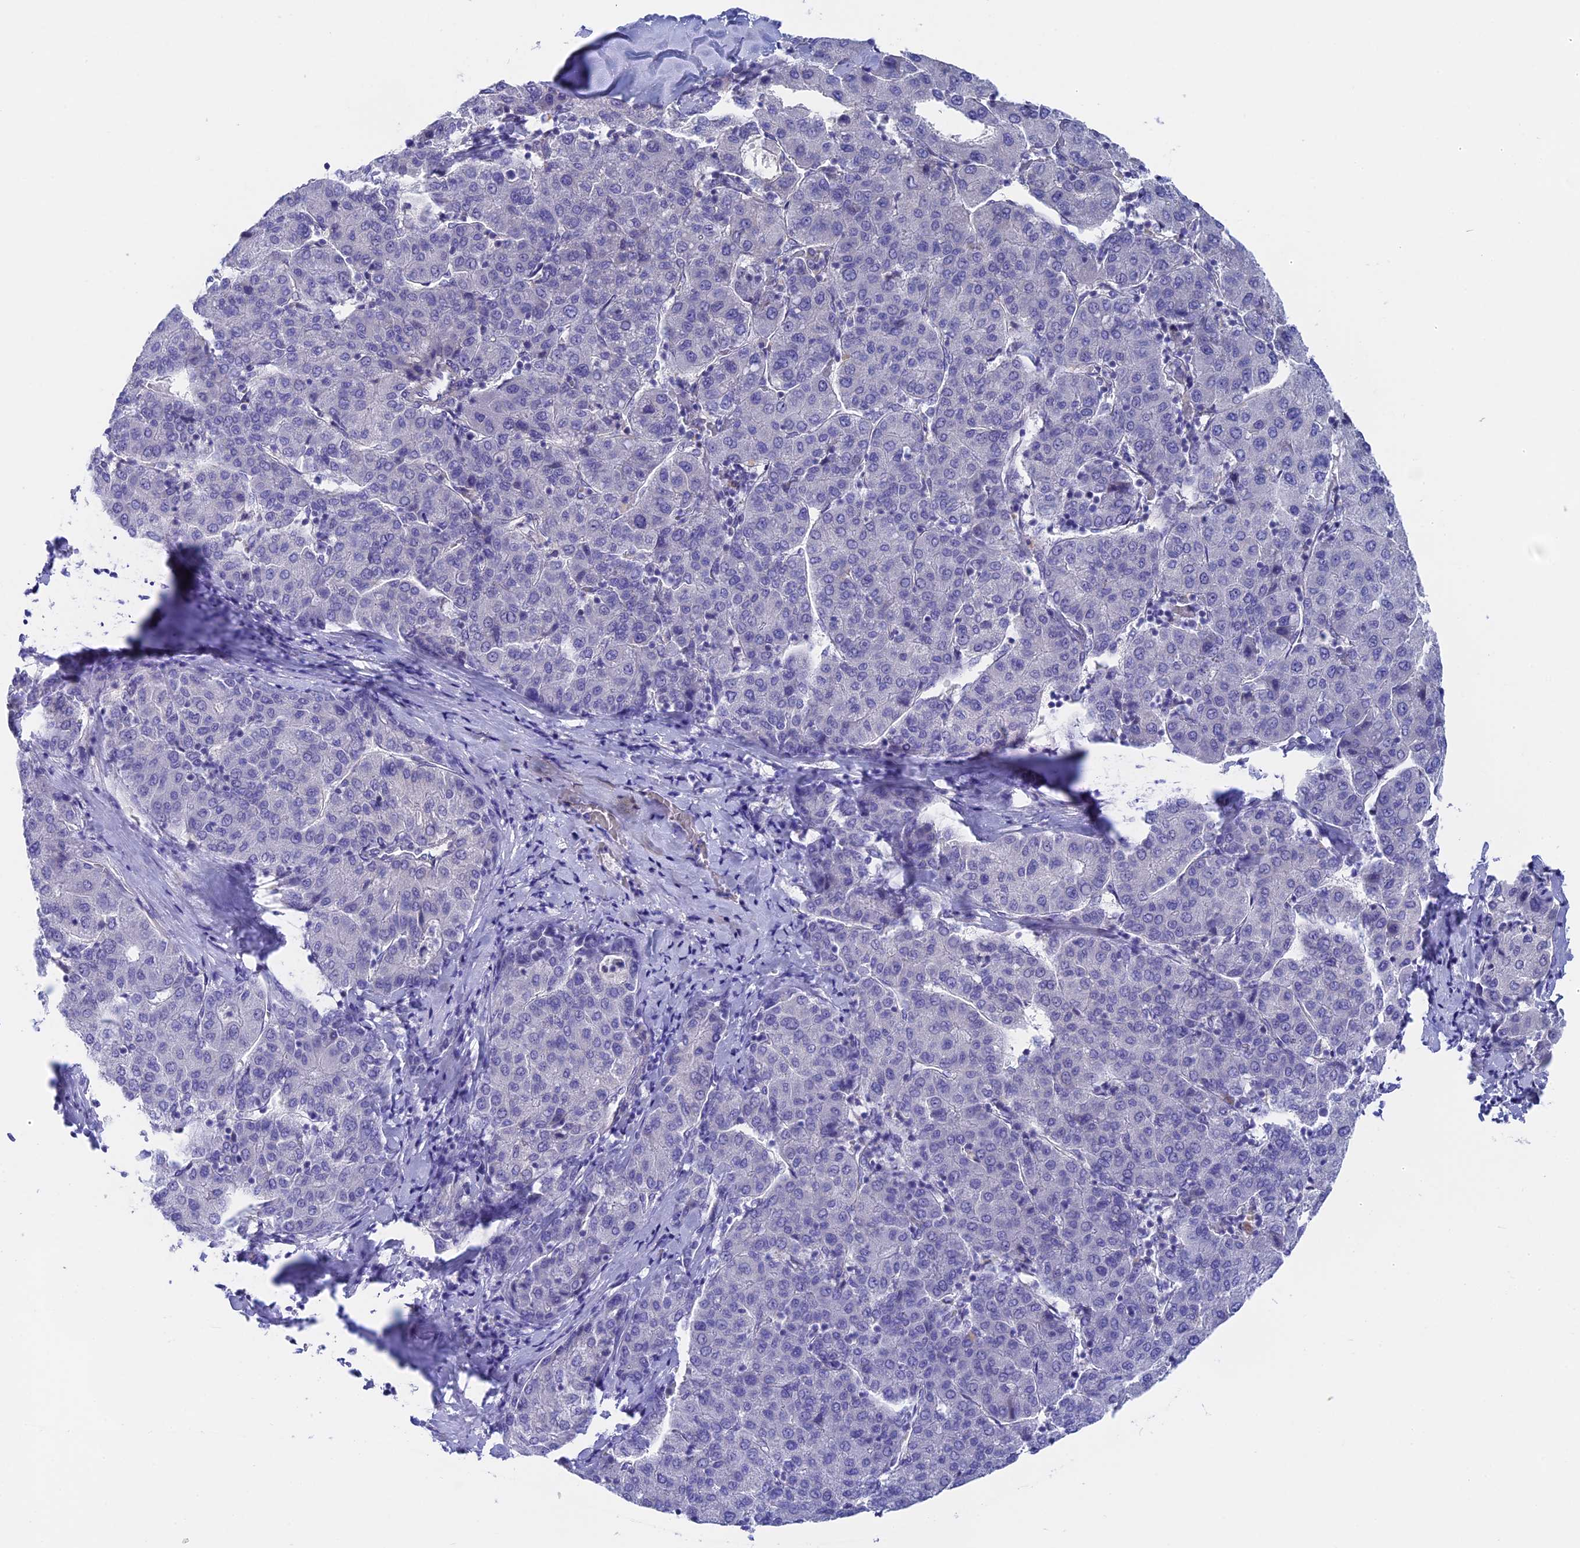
{"staining": {"intensity": "negative", "quantity": "none", "location": "none"}, "tissue": "liver cancer", "cell_type": "Tumor cells", "image_type": "cancer", "snomed": [{"axis": "morphology", "description": "Carcinoma, Hepatocellular, NOS"}, {"axis": "topography", "description": "Liver"}], "caption": "Immunohistochemistry (IHC) photomicrograph of neoplastic tissue: hepatocellular carcinoma (liver) stained with DAB (3,3'-diaminobenzidine) reveals no significant protein staining in tumor cells.", "gene": "GLB1L", "patient": {"sex": "male", "age": 65}}